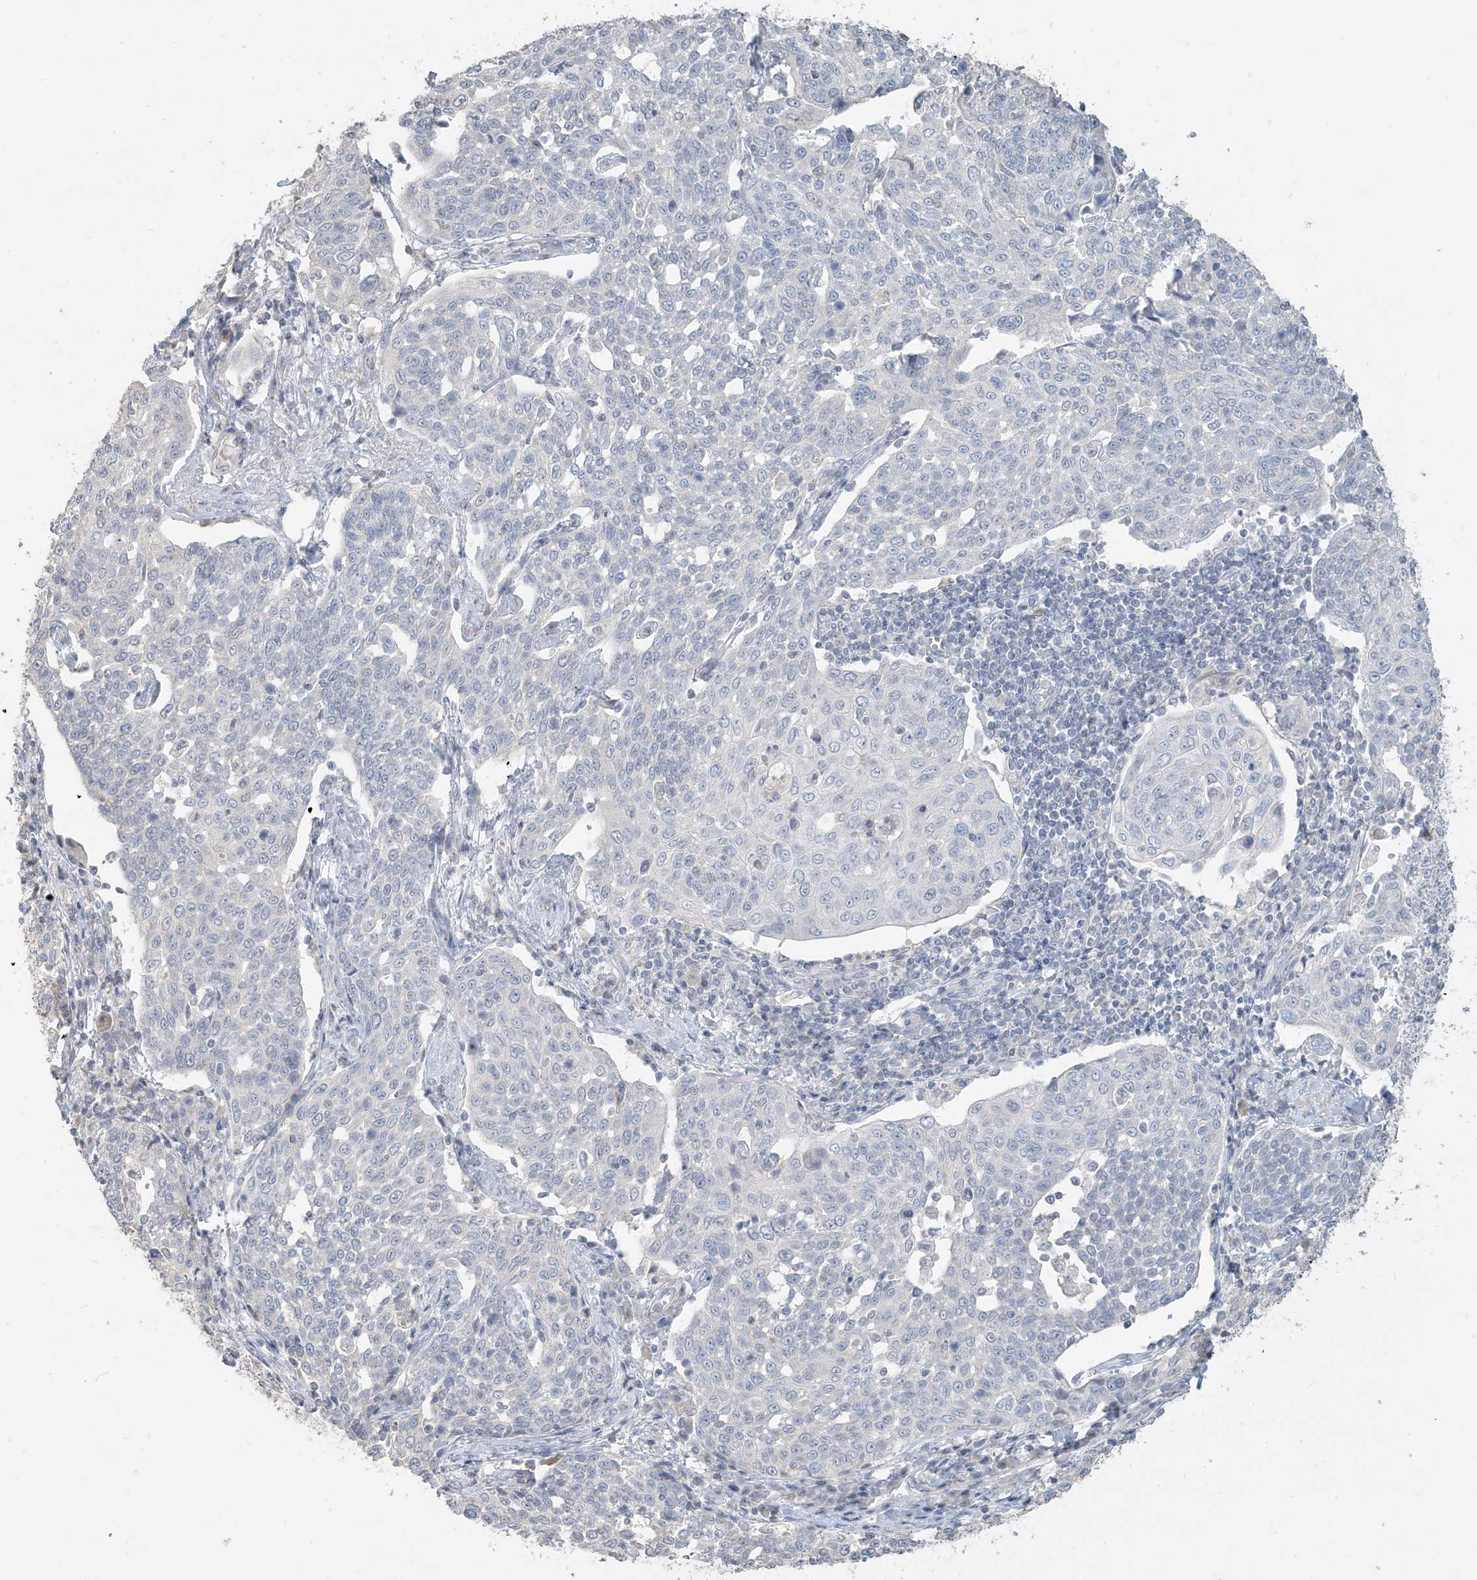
{"staining": {"intensity": "negative", "quantity": "none", "location": "none"}, "tissue": "cervical cancer", "cell_type": "Tumor cells", "image_type": "cancer", "snomed": [{"axis": "morphology", "description": "Squamous cell carcinoma, NOS"}, {"axis": "topography", "description": "Cervix"}], "caption": "A micrograph of cervical squamous cell carcinoma stained for a protein shows no brown staining in tumor cells.", "gene": "NPHS2", "patient": {"sex": "female", "age": 34}}